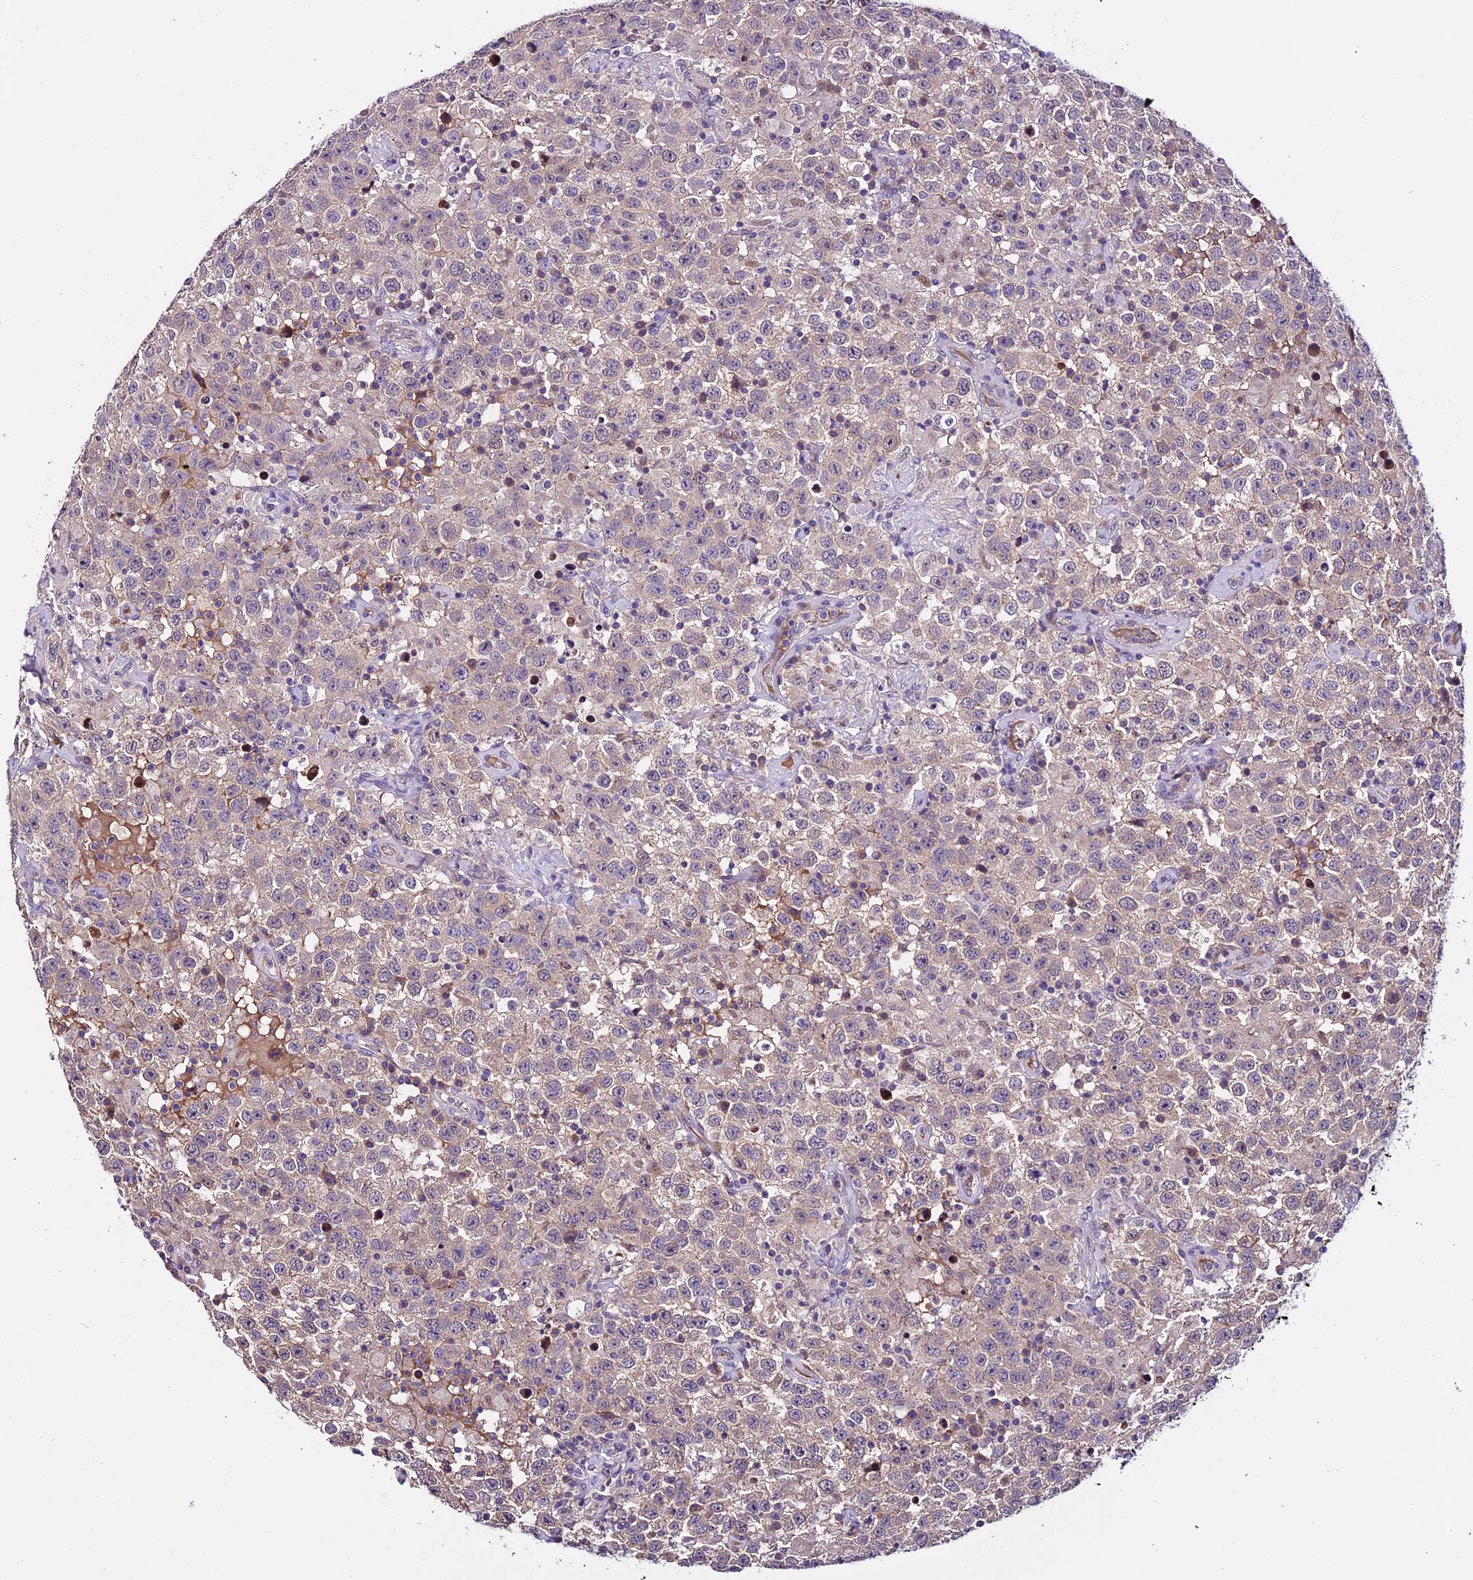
{"staining": {"intensity": "weak", "quantity": "25%-75%", "location": "cytoplasmic/membranous"}, "tissue": "testis cancer", "cell_type": "Tumor cells", "image_type": "cancer", "snomed": [{"axis": "morphology", "description": "Seminoma, NOS"}, {"axis": "topography", "description": "Testis"}], "caption": "Protein positivity by immunohistochemistry displays weak cytoplasmic/membranous positivity in approximately 25%-75% of tumor cells in seminoma (testis). (DAB IHC with brightfield microscopy, high magnification).", "gene": "C9orf40", "patient": {"sex": "male", "age": 41}}